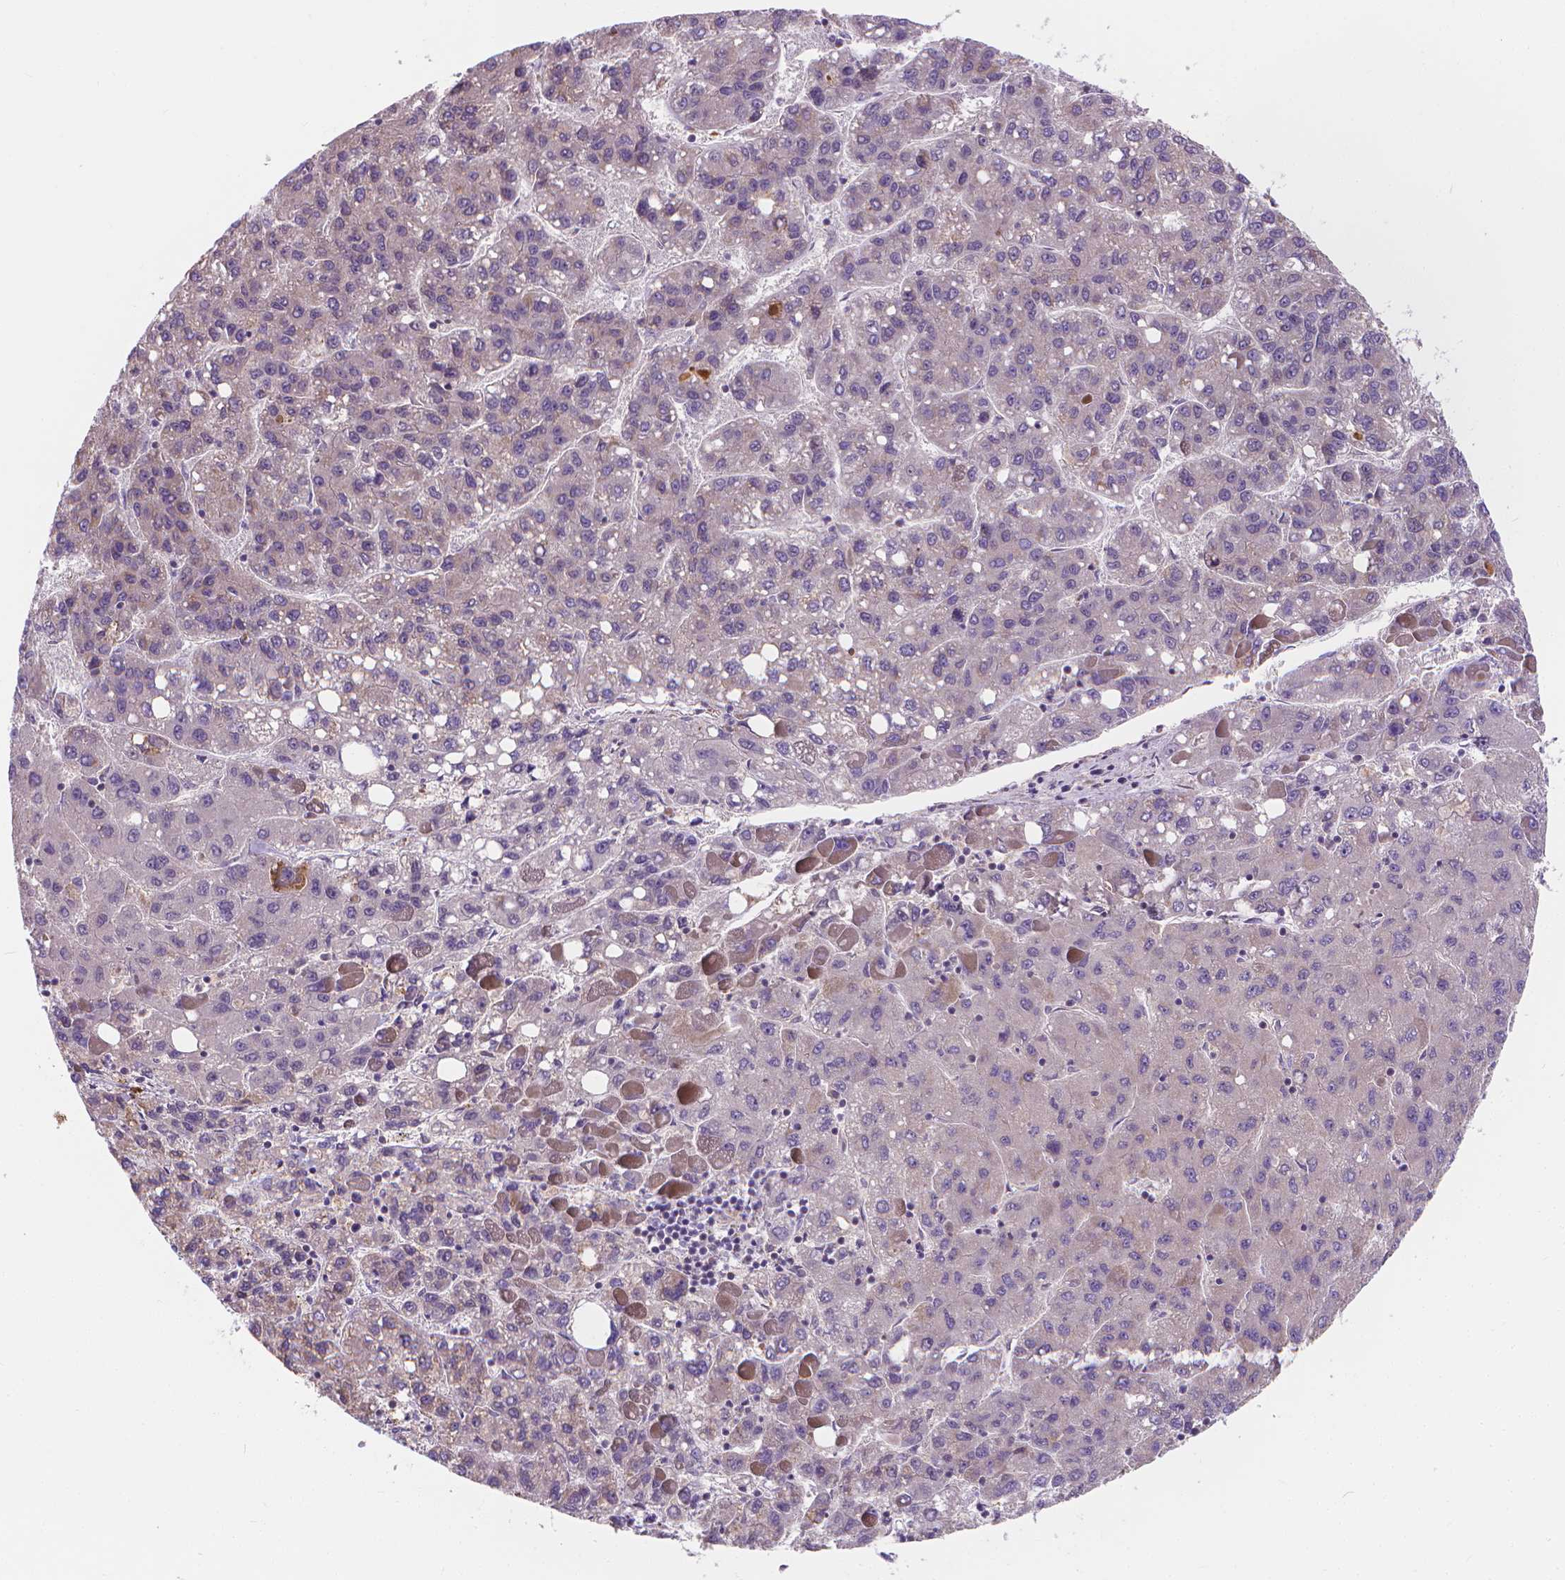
{"staining": {"intensity": "negative", "quantity": "none", "location": "none"}, "tissue": "liver cancer", "cell_type": "Tumor cells", "image_type": "cancer", "snomed": [{"axis": "morphology", "description": "Carcinoma, Hepatocellular, NOS"}, {"axis": "topography", "description": "Liver"}], "caption": "Liver hepatocellular carcinoma was stained to show a protein in brown. There is no significant staining in tumor cells.", "gene": "SNCAIP", "patient": {"sex": "female", "age": 82}}